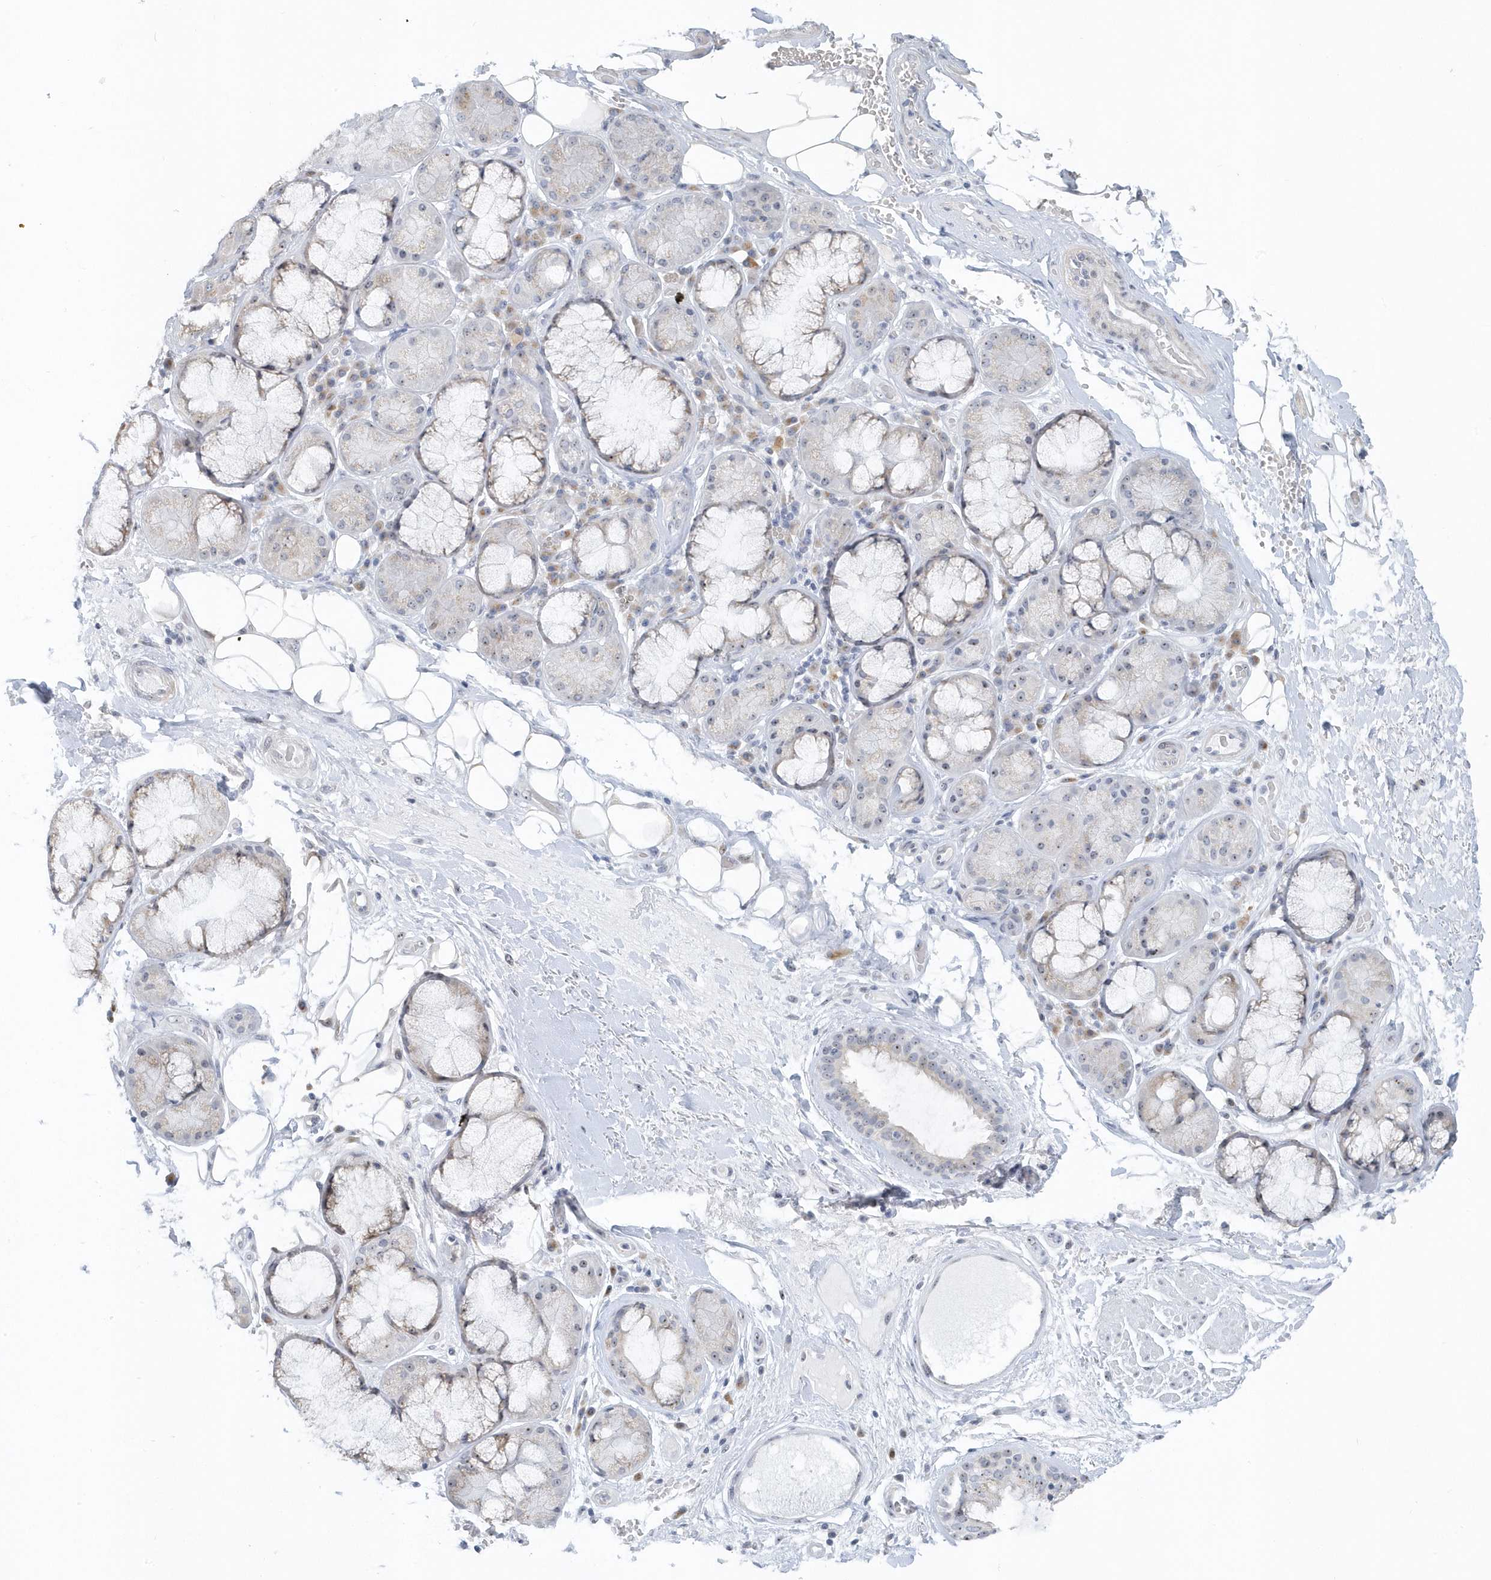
{"staining": {"intensity": "weak", "quantity": "<25%", "location": "nuclear"}, "tissue": "bronchus", "cell_type": "Respiratory epithelial cells", "image_type": "normal", "snomed": [{"axis": "morphology", "description": "Normal tissue, NOS"}, {"axis": "morphology", "description": "Squamous cell carcinoma, NOS"}, {"axis": "topography", "description": "Lymph node"}, {"axis": "topography", "description": "Bronchus"}, {"axis": "topography", "description": "Lung"}], "caption": "IHC histopathology image of unremarkable bronchus: bronchus stained with DAB reveals no significant protein positivity in respiratory epithelial cells.", "gene": "RPF2", "patient": {"sex": "male", "age": 66}}